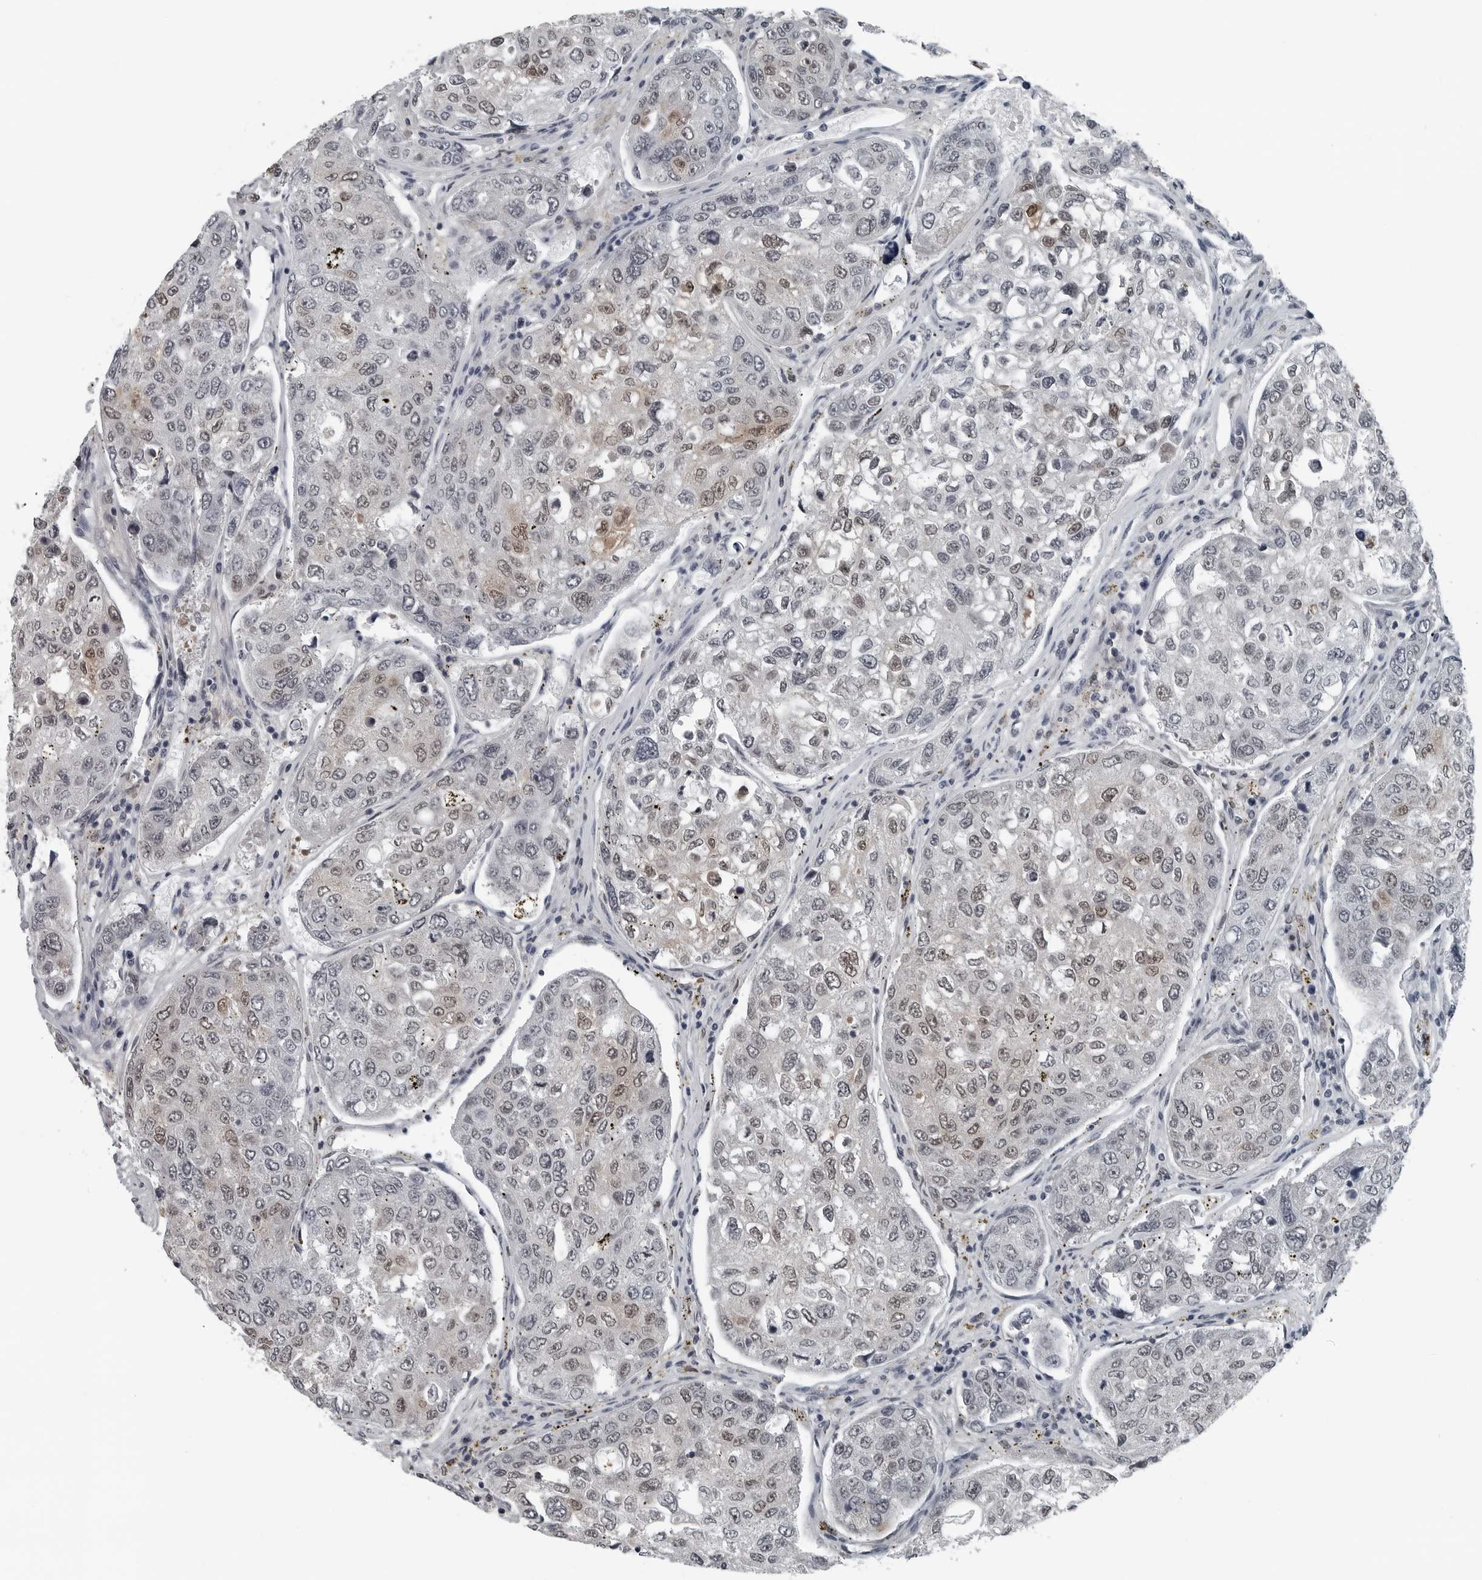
{"staining": {"intensity": "moderate", "quantity": "<25%", "location": "nuclear"}, "tissue": "urothelial cancer", "cell_type": "Tumor cells", "image_type": "cancer", "snomed": [{"axis": "morphology", "description": "Urothelial carcinoma, High grade"}, {"axis": "topography", "description": "Lymph node"}, {"axis": "topography", "description": "Urinary bladder"}], "caption": "Immunohistochemical staining of urothelial cancer displays moderate nuclear protein expression in about <25% of tumor cells. (Stains: DAB in brown, nuclei in blue, Microscopy: brightfield microscopy at high magnification).", "gene": "AKR1A1", "patient": {"sex": "male", "age": 51}}